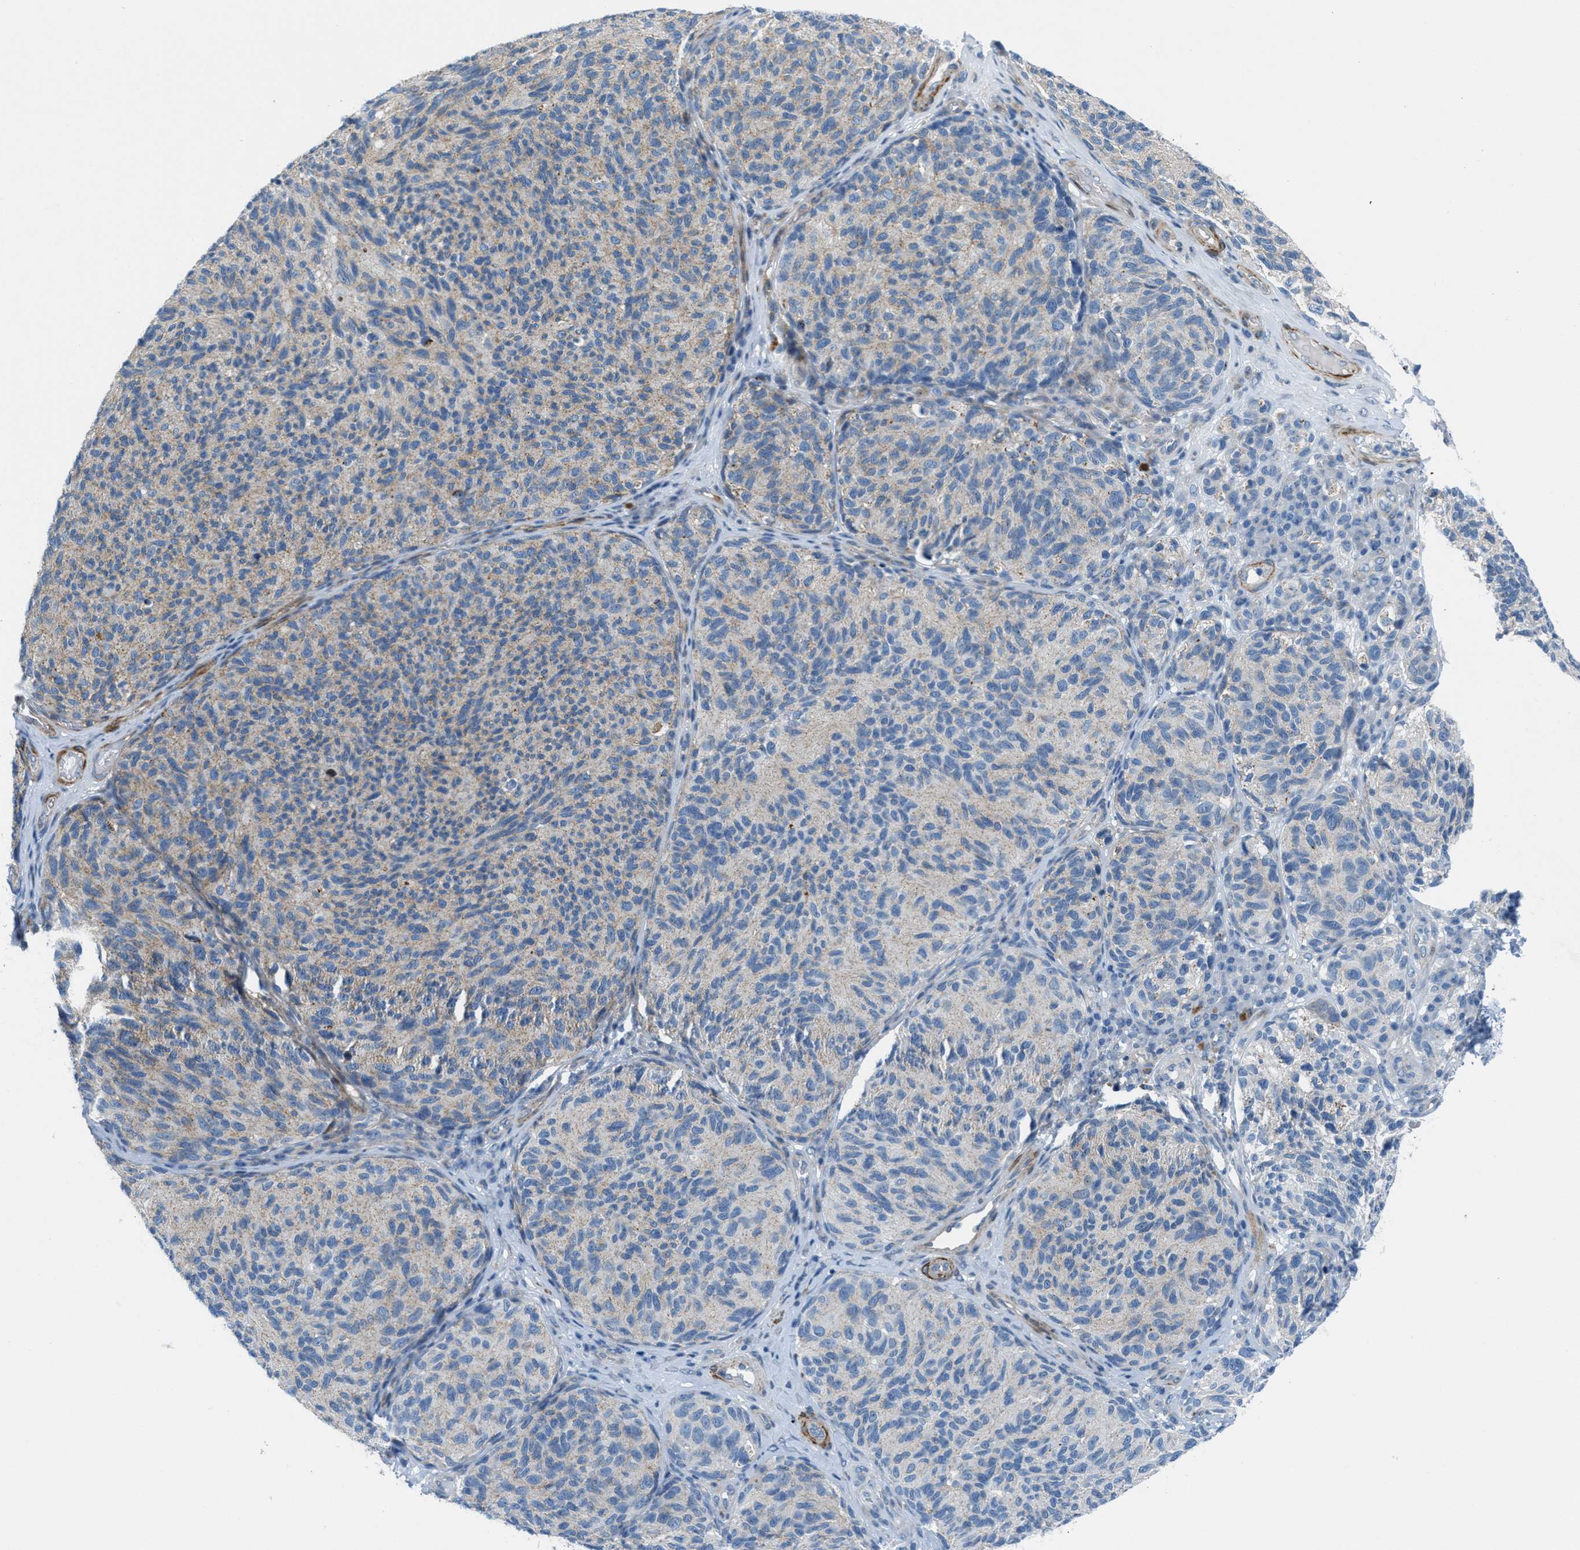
{"staining": {"intensity": "weak", "quantity": "25%-75%", "location": "cytoplasmic/membranous"}, "tissue": "melanoma", "cell_type": "Tumor cells", "image_type": "cancer", "snomed": [{"axis": "morphology", "description": "Malignant melanoma, NOS"}, {"axis": "topography", "description": "Skin"}], "caption": "Immunohistochemical staining of melanoma shows weak cytoplasmic/membranous protein positivity in about 25%-75% of tumor cells.", "gene": "MFSD13A", "patient": {"sex": "female", "age": 73}}